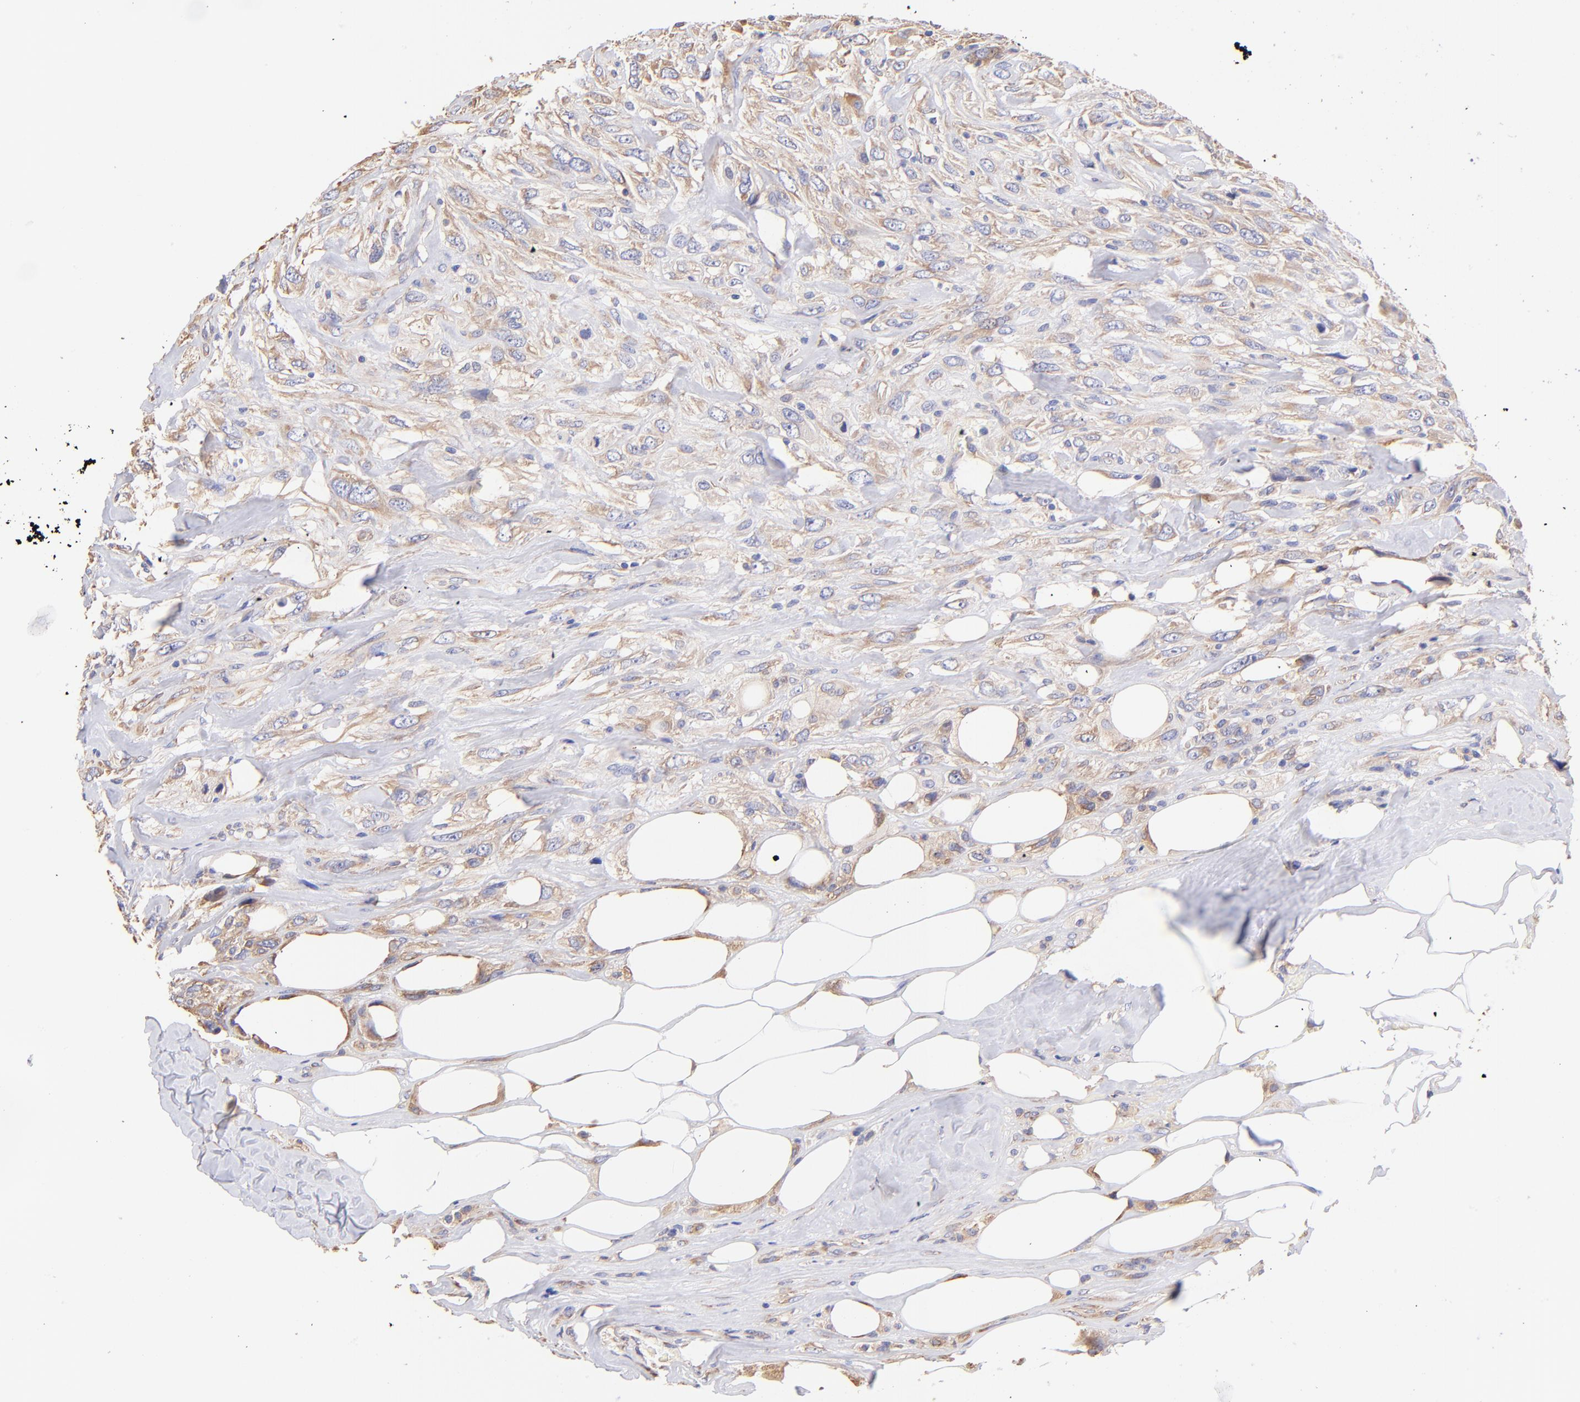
{"staining": {"intensity": "moderate", "quantity": "25%-75%", "location": "cytoplasmic/membranous"}, "tissue": "breast cancer", "cell_type": "Tumor cells", "image_type": "cancer", "snomed": [{"axis": "morphology", "description": "Neoplasm, malignant, NOS"}, {"axis": "topography", "description": "Breast"}], "caption": "Moderate cytoplasmic/membranous protein expression is appreciated in about 25%-75% of tumor cells in breast cancer. Immunohistochemistry (ihc) stains the protein of interest in brown and the nuclei are stained blue.", "gene": "RPL30", "patient": {"sex": "female", "age": 50}}